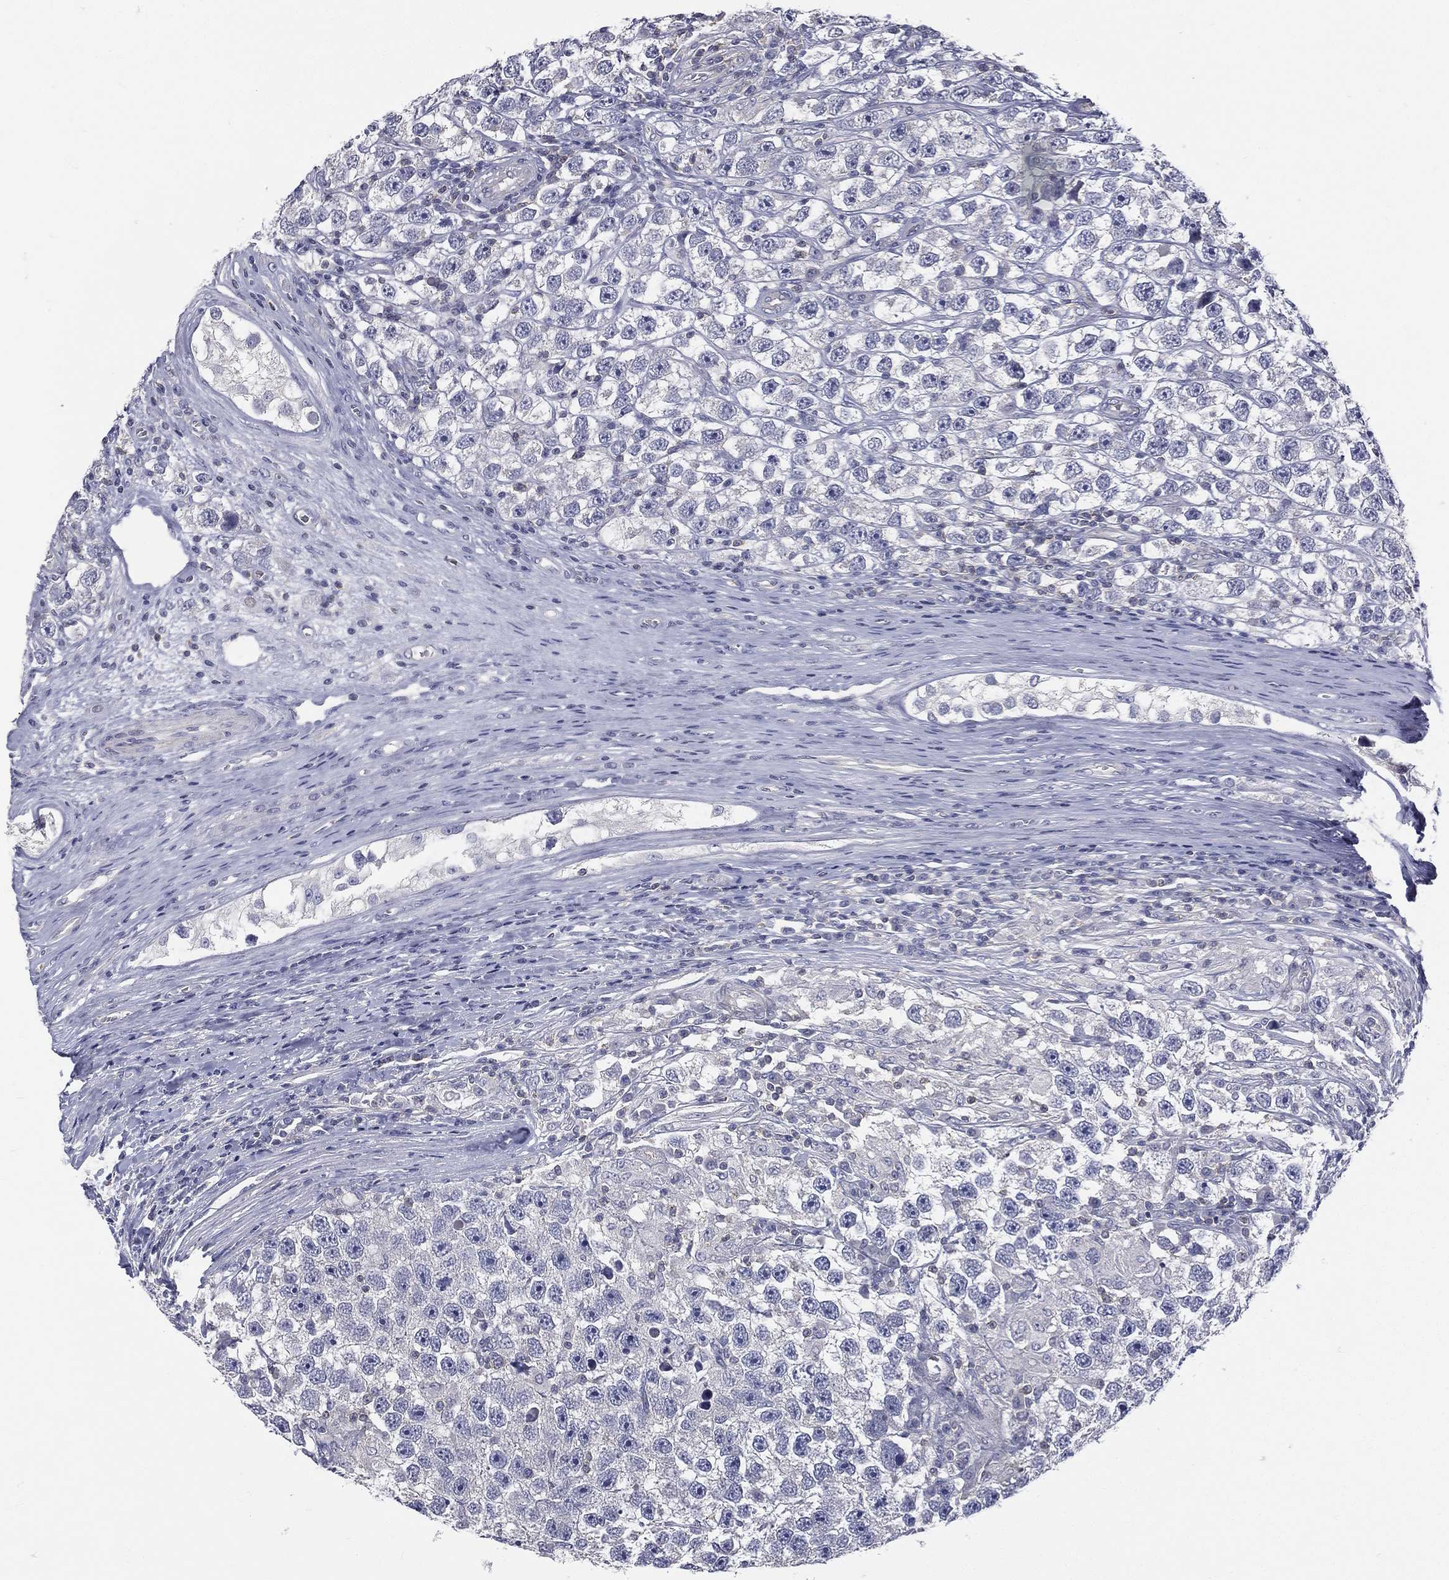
{"staining": {"intensity": "negative", "quantity": "none", "location": "none"}, "tissue": "testis cancer", "cell_type": "Tumor cells", "image_type": "cancer", "snomed": [{"axis": "morphology", "description": "Seminoma, NOS"}, {"axis": "topography", "description": "Testis"}], "caption": "A micrograph of testis seminoma stained for a protein reveals no brown staining in tumor cells.", "gene": "ETNPPL", "patient": {"sex": "male", "age": 26}}